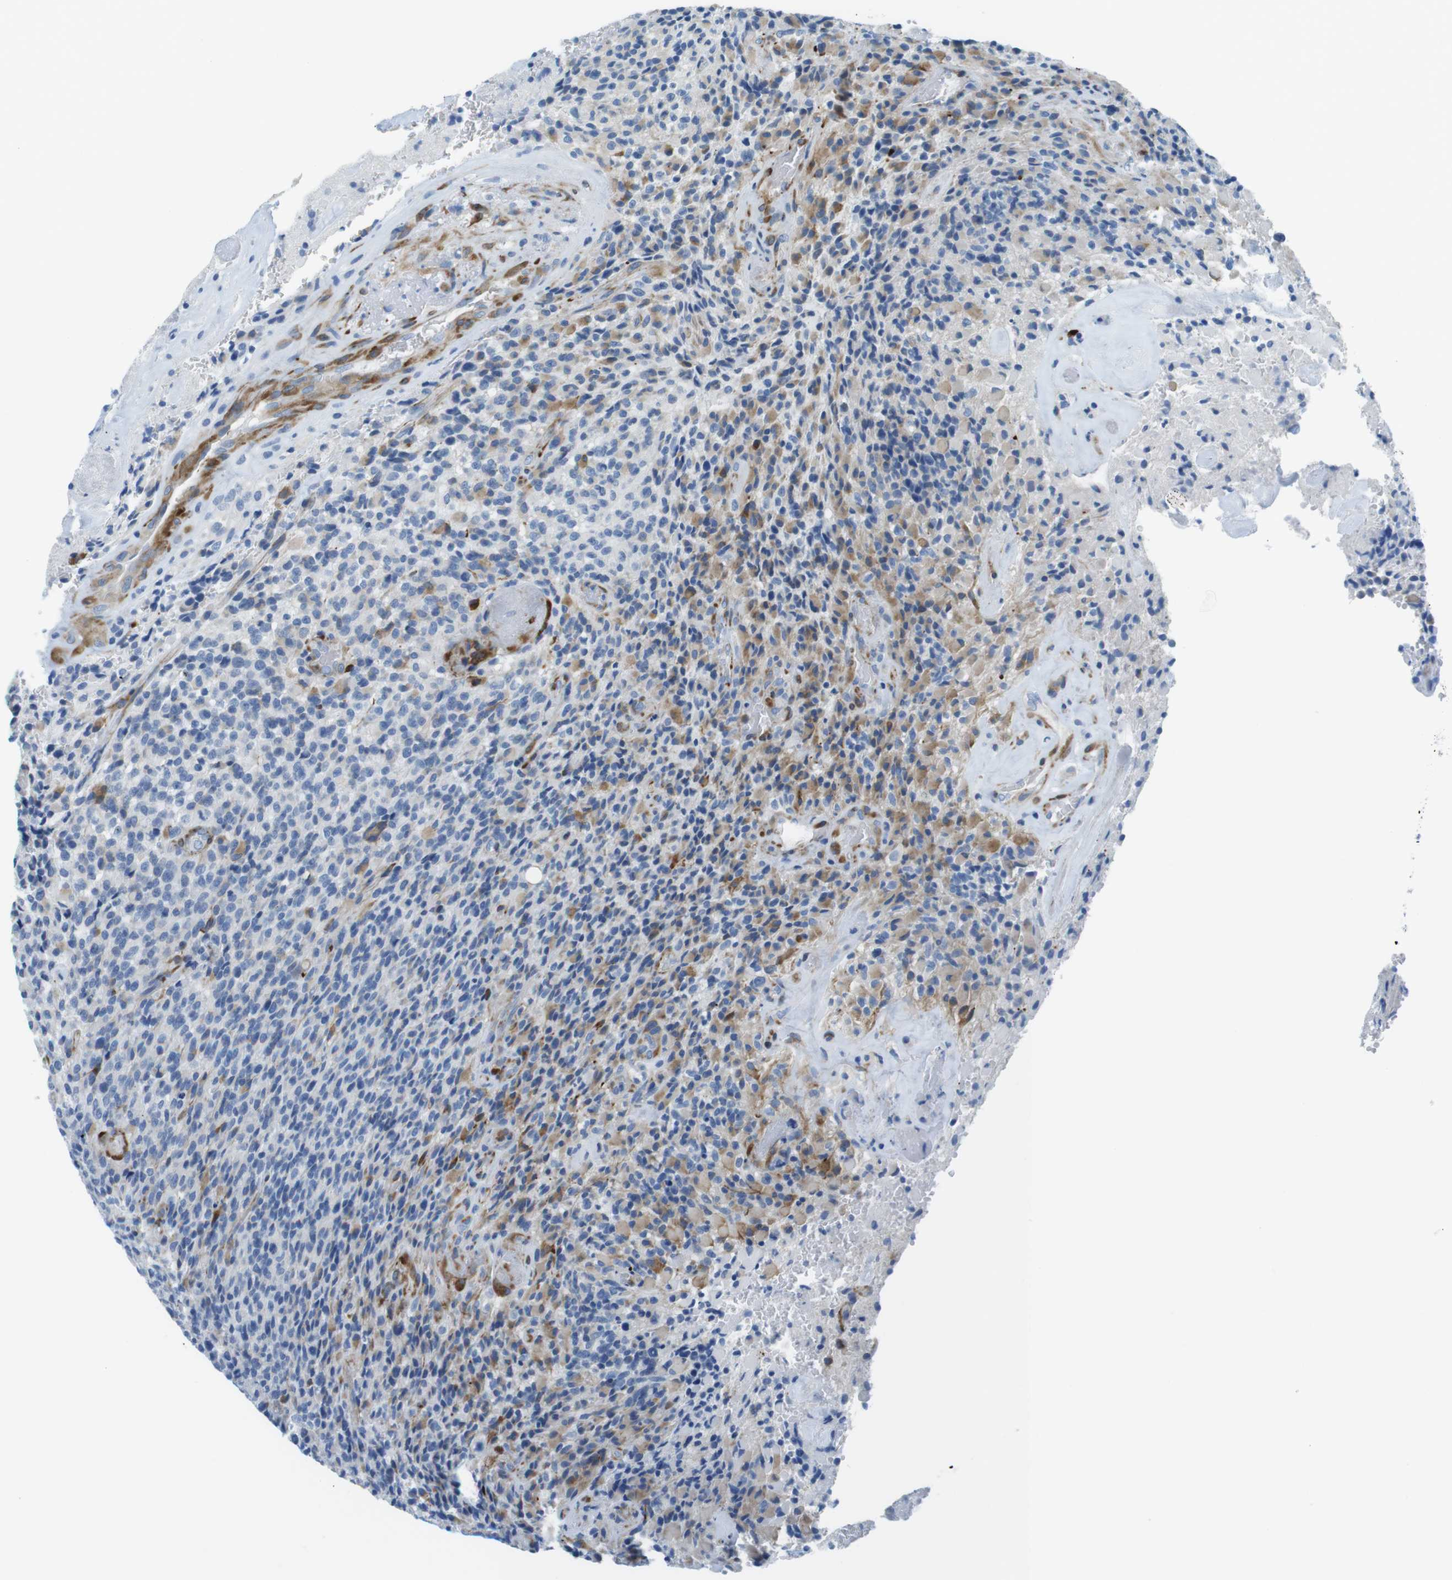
{"staining": {"intensity": "moderate", "quantity": "25%-75%", "location": "cytoplasmic/membranous"}, "tissue": "glioma", "cell_type": "Tumor cells", "image_type": "cancer", "snomed": [{"axis": "morphology", "description": "Glioma, malignant, High grade"}, {"axis": "topography", "description": "Brain"}], "caption": "IHC photomicrograph of malignant high-grade glioma stained for a protein (brown), which reveals medium levels of moderate cytoplasmic/membranous expression in about 25%-75% of tumor cells.", "gene": "EMP2", "patient": {"sex": "male", "age": 71}}